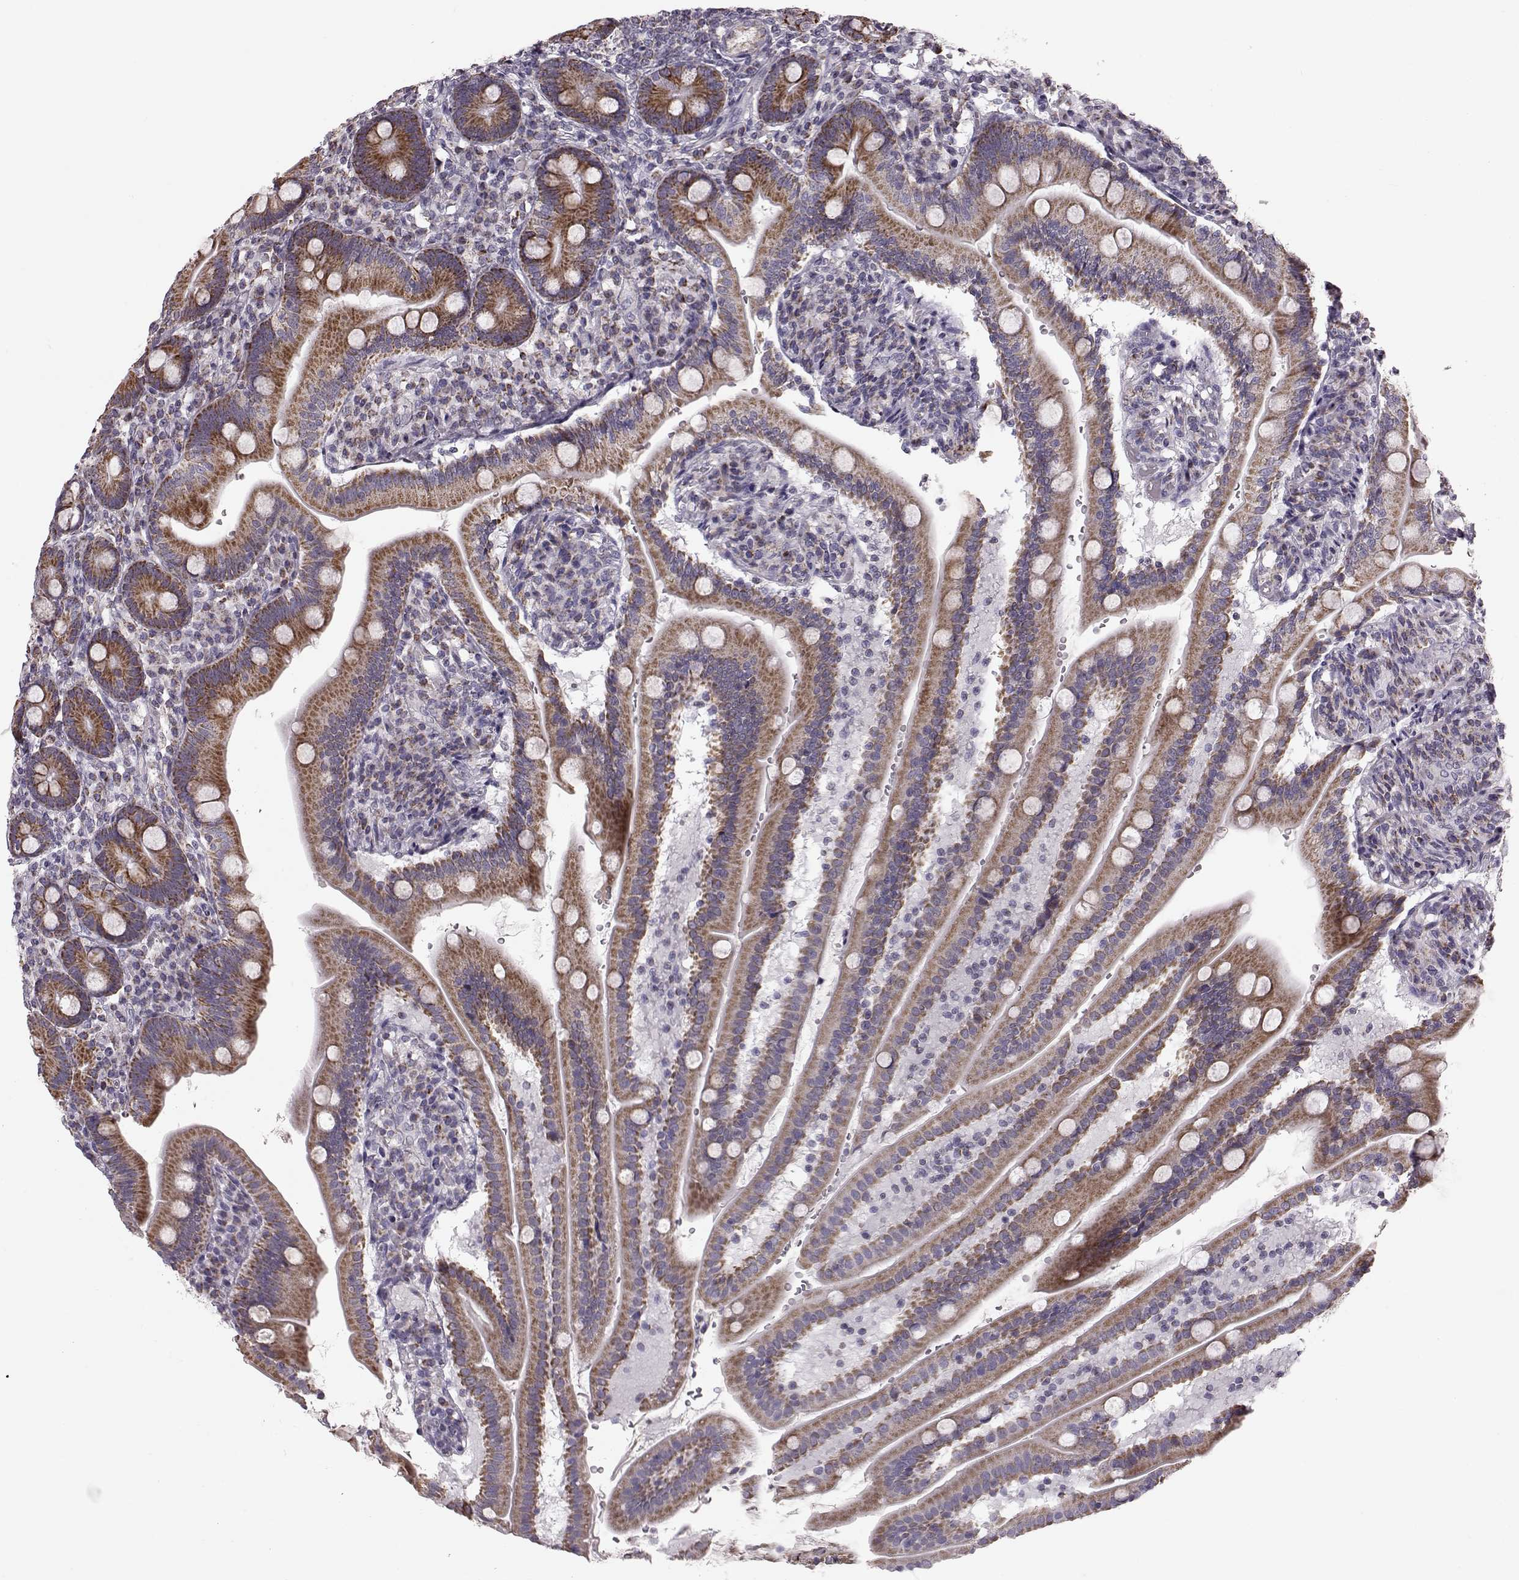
{"staining": {"intensity": "moderate", "quantity": ">75%", "location": "cytoplasmic/membranous"}, "tissue": "duodenum", "cell_type": "Glandular cells", "image_type": "normal", "snomed": [{"axis": "morphology", "description": "Normal tissue, NOS"}, {"axis": "topography", "description": "Duodenum"}], "caption": "Immunohistochemical staining of normal human duodenum exhibits medium levels of moderate cytoplasmic/membranous expression in about >75% of glandular cells. (DAB (3,3'-diaminobenzidine) IHC, brown staining for protein, blue staining for nuclei).", "gene": "ATP5MF", "patient": {"sex": "female", "age": 67}}